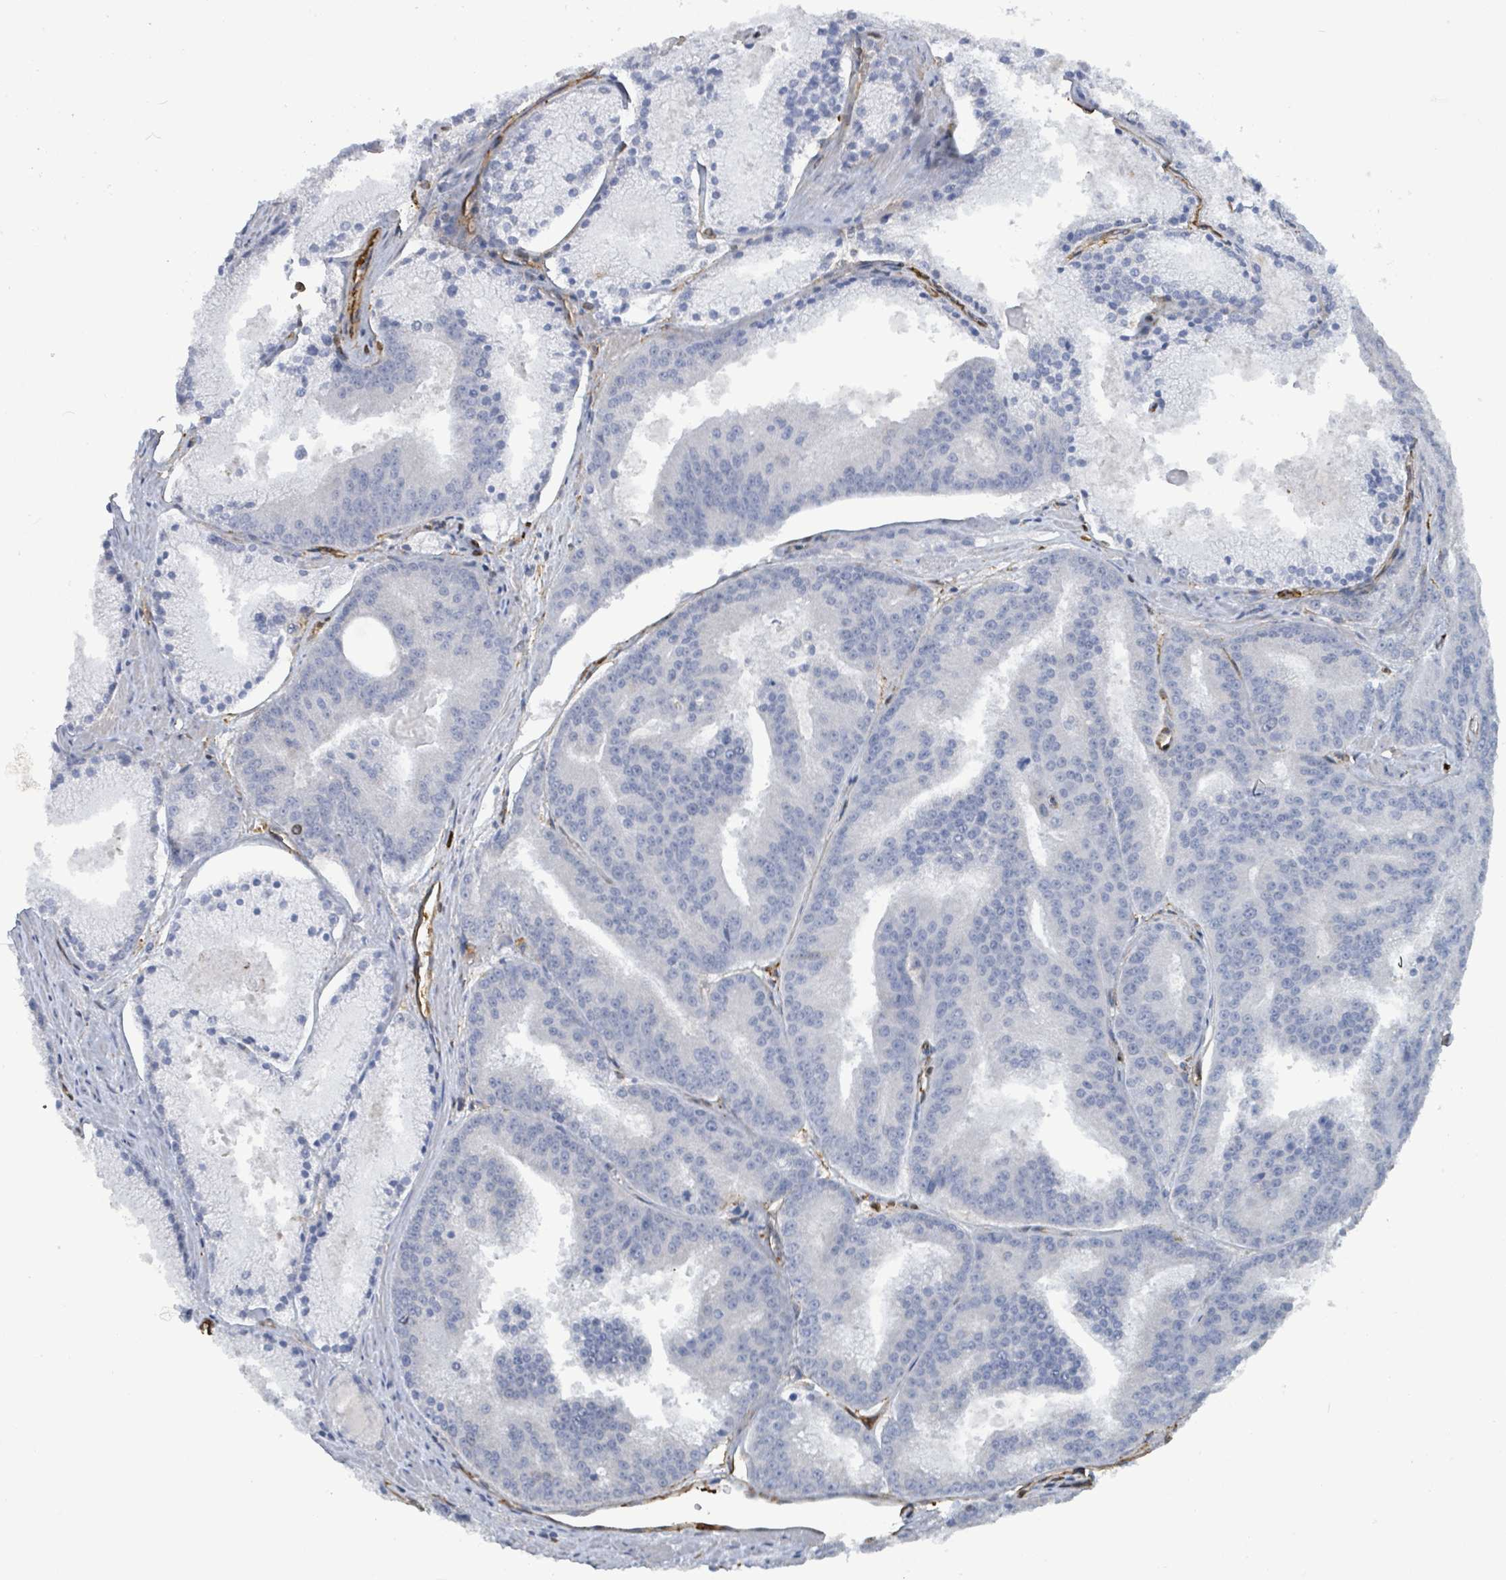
{"staining": {"intensity": "negative", "quantity": "none", "location": "none"}, "tissue": "prostate cancer", "cell_type": "Tumor cells", "image_type": "cancer", "snomed": [{"axis": "morphology", "description": "Adenocarcinoma, High grade"}, {"axis": "topography", "description": "Prostate"}], "caption": "There is no significant staining in tumor cells of adenocarcinoma (high-grade) (prostate).", "gene": "PRKRIP1", "patient": {"sex": "male", "age": 61}}